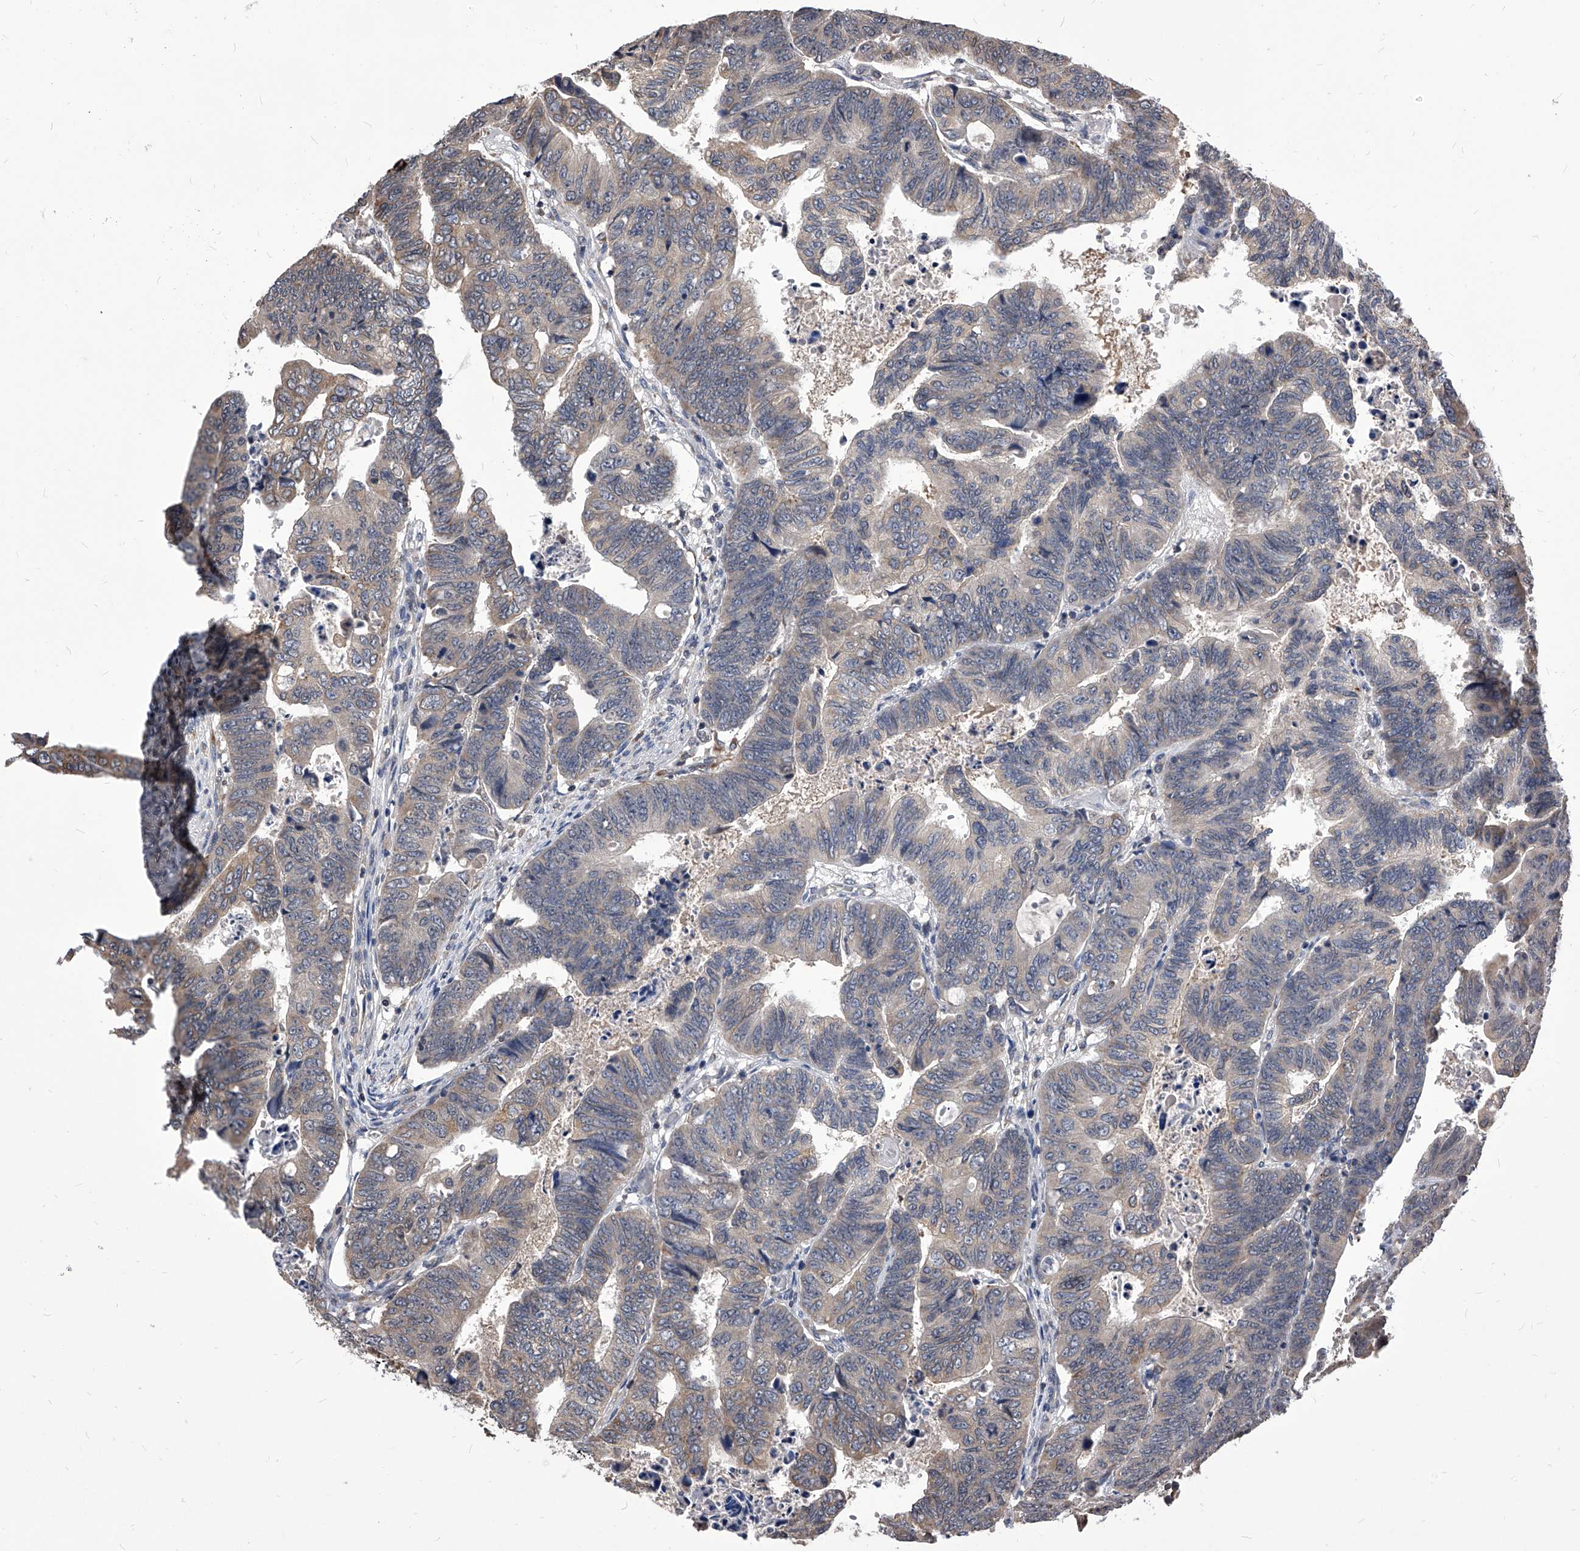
{"staining": {"intensity": "weak", "quantity": "<25%", "location": "cytoplasmic/membranous"}, "tissue": "colorectal cancer", "cell_type": "Tumor cells", "image_type": "cancer", "snomed": [{"axis": "morphology", "description": "Normal tissue, NOS"}, {"axis": "morphology", "description": "Adenocarcinoma, NOS"}, {"axis": "topography", "description": "Rectum"}], "caption": "Immunohistochemistry (IHC) histopathology image of colorectal adenocarcinoma stained for a protein (brown), which displays no expression in tumor cells.", "gene": "ID1", "patient": {"sex": "female", "age": 65}}